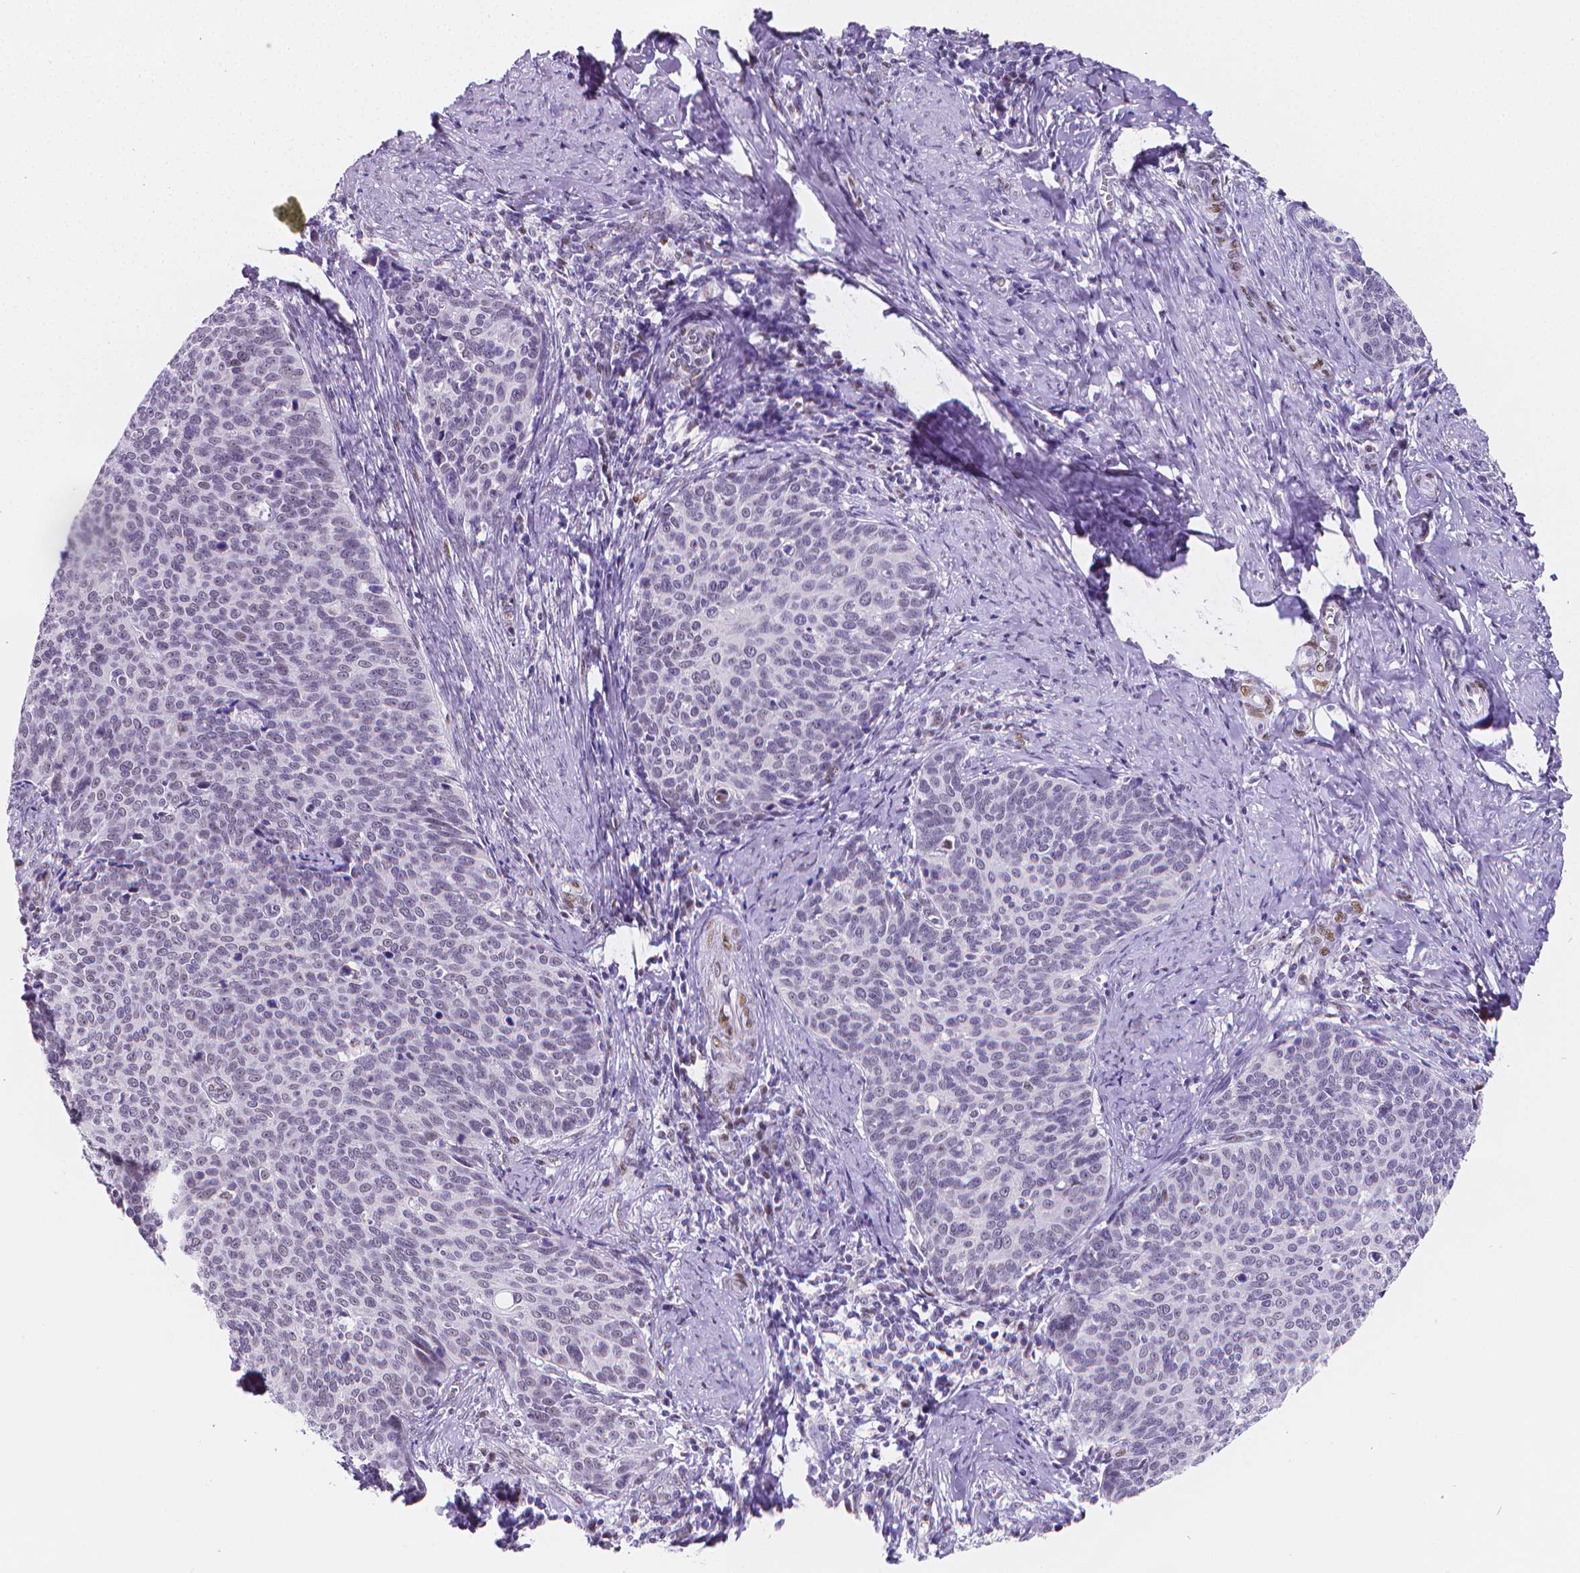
{"staining": {"intensity": "negative", "quantity": "none", "location": "none"}, "tissue": "cervical cancer", "cell_type": "Tumor cells", "image_type": "cancer", "snomed": [{"axis": "morphology", "description": "Normal tissue, NOS"}, {"axis": "morphology", "description": "Squamous cell carcinoma, NOS"}, {"axis": "topography", "description": "Cervix"}], "caption": "An immunohistochemistry (IHC) photomicrograph of squamous cell carcinoma (cervical) is shown. There is no staining in tumor cells of squamous cell carcinoma (cervical). Nuclei are stained in blue.", "gene": "MEF2C", "patient": {"sex": "female", "age": 39}}